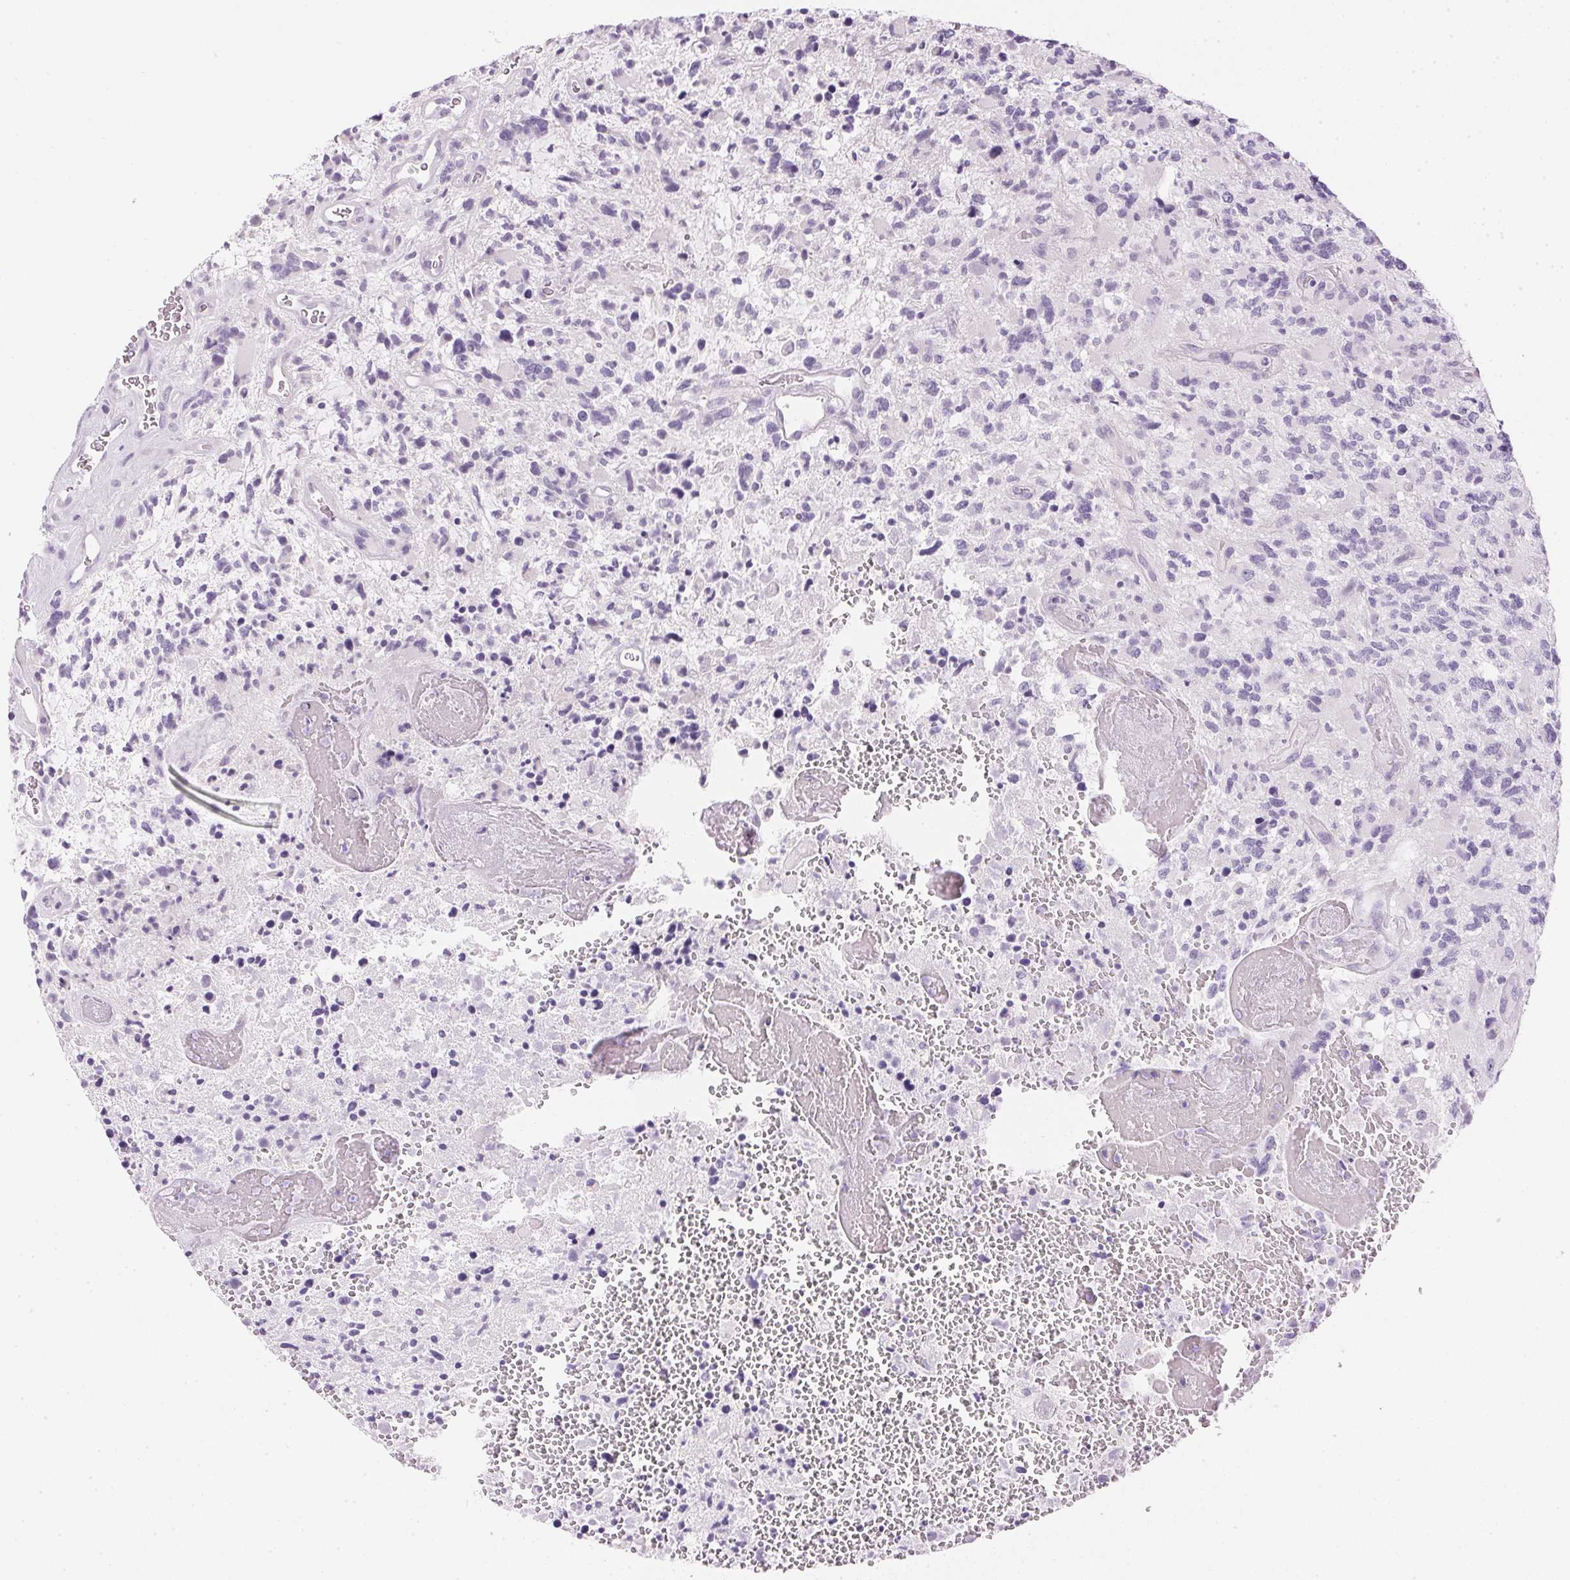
{"staining": {"intensity": "negative", "quantity": "none", "location": "none"}, "tissue": "glioma", "cell_type": "Tumor cells", "image_type": "cancer", "snomed": [{"axis": "morphology", "description": "Glioma, malignant, High grade"}, {"axis": "topography", "description": "Brain"}], "caption": "There is no significant staining in tumor cells of malignant glioma (high-grade).", "gene": "IGFBP1", "patient": {"sex": "female", "age": 71}}